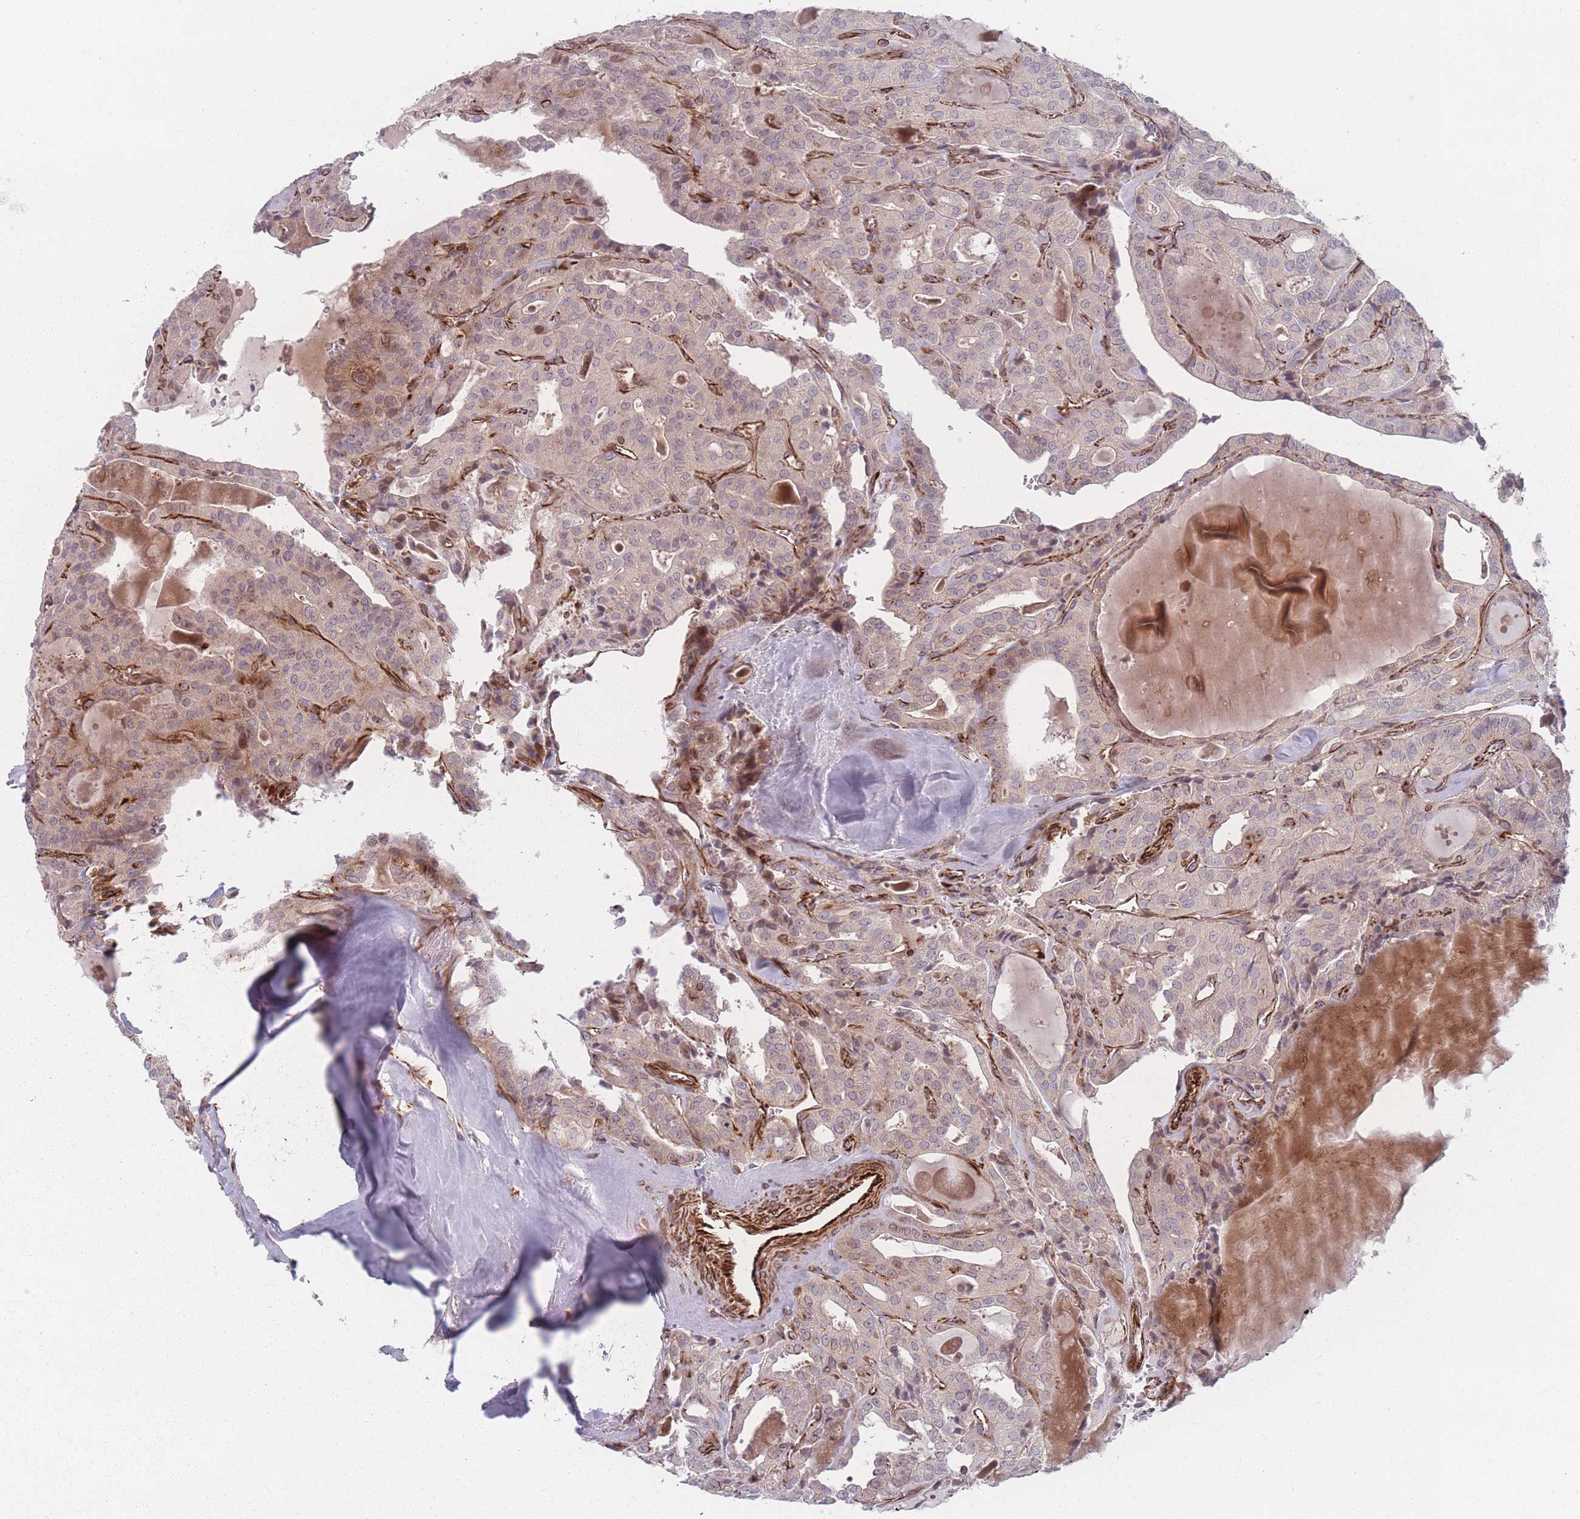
{"staining": {"intensity": "negative", "quantity": "none", "location": "none"}, "tissue": "thyroid cancer", "cell_type": "Tumor cells", "image_type": "cancer", "snomed": [{"axis": "morphology", "description": "Papillary adenocarcinoma, NOS"}, {"axis": "topography", "description": "Thyroid gland"}], "caption": "Immunohistochemical staining of thyroid cancer demonstrates no significant positivity in tumor cells.", "gene": "EEF1AKMT2", "patient": {"sex": "male", "age": 52}}